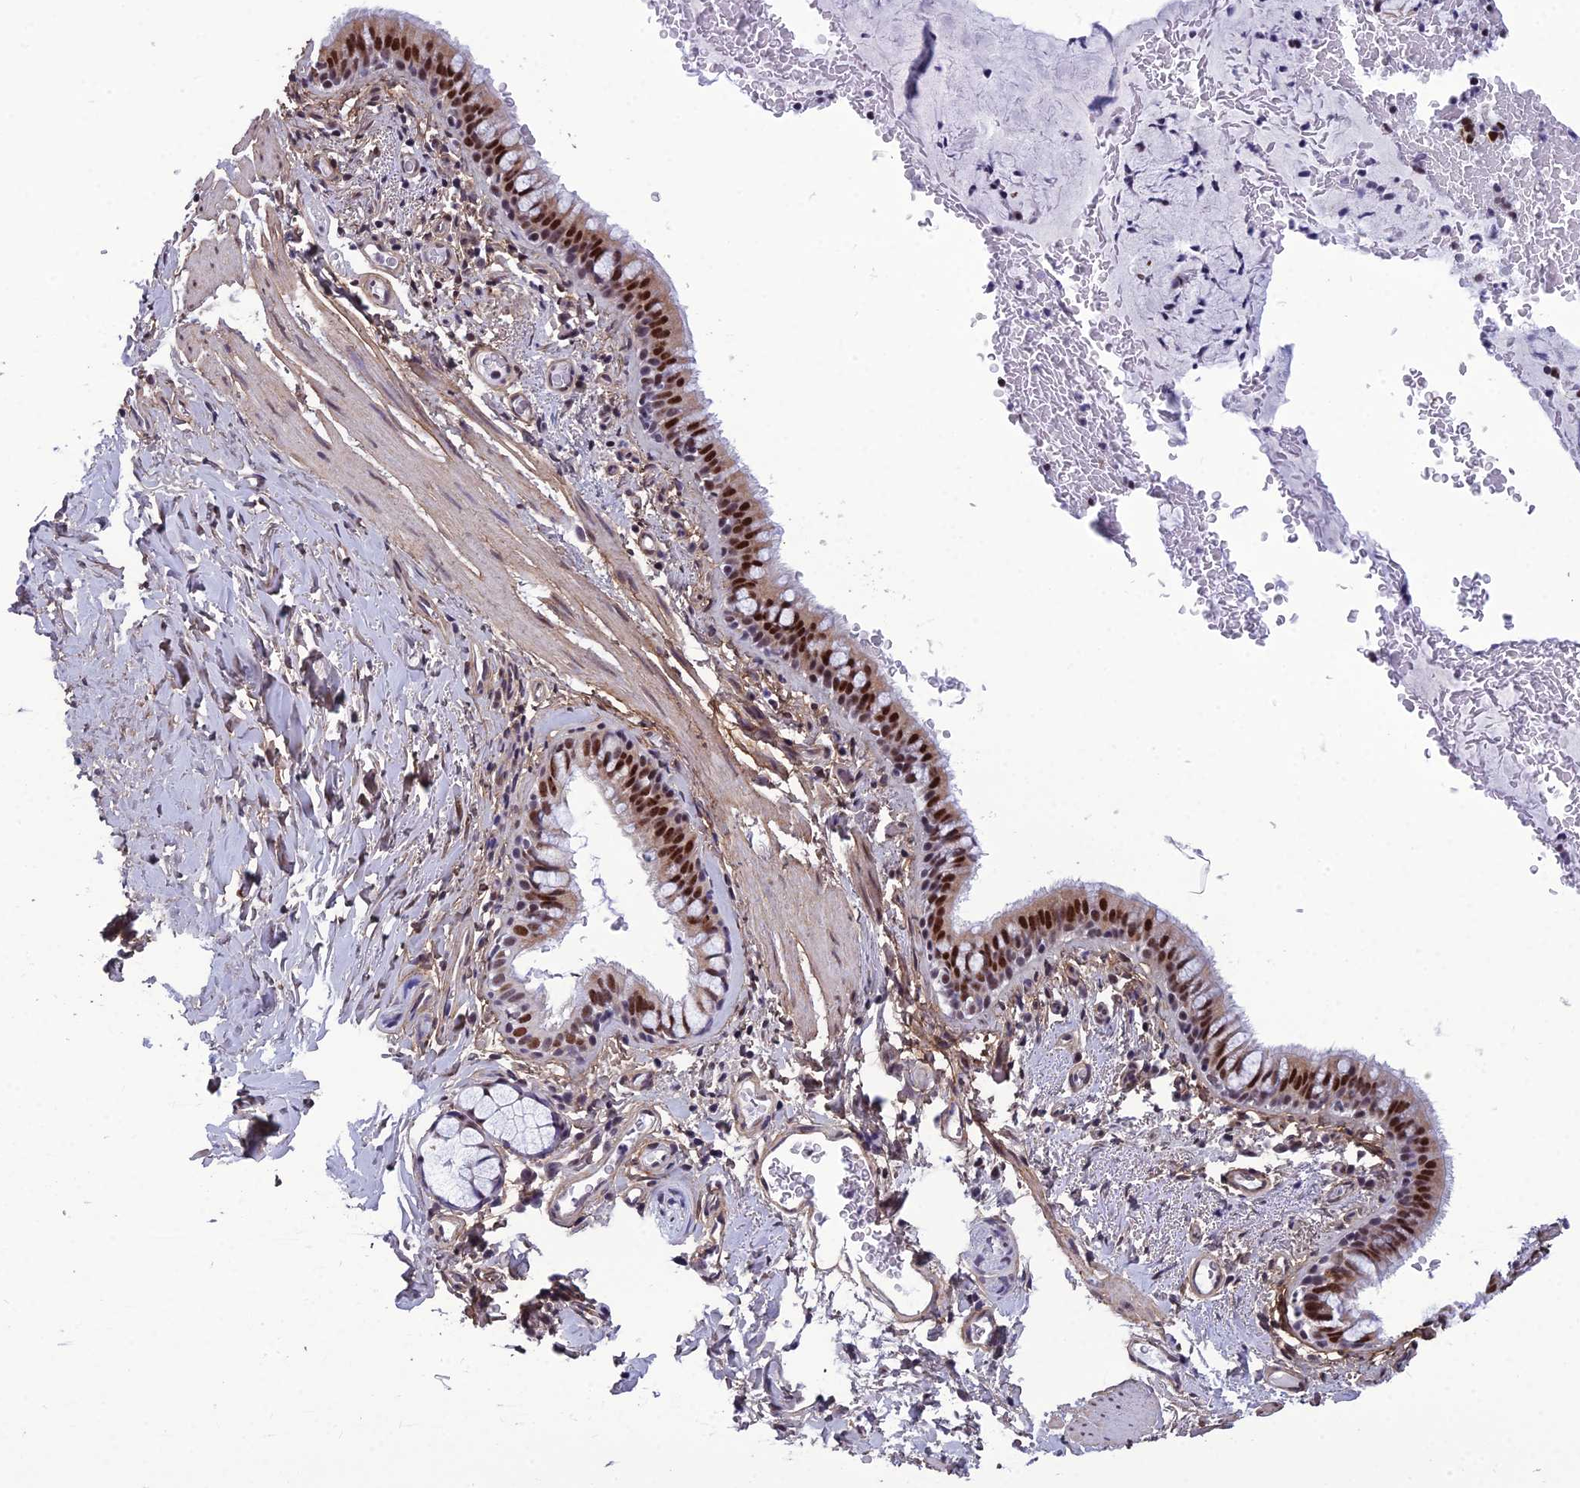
{"staining": {"intensity": "moderate", "quantity": ">75%", "location": "nuclear"}, "tissue": "bronchus", "cell_type": "Respiratory epithelial cells", "image_type": "normal", "snomed": [{"axis": "morphology", "description": "Normal tissue, NOS"}, {"axis": "topography", "description": "Cartilage tissue"}, {"axis": "topography", "description": "Bronchus"}], "caption": "Immunohistochemical staining of normal human bronchus shows >75% levels of moderate nuclear protein expression in about >75% of respiratory epithelial cells. The staining was performed using DAB (3,3'-diaminobenzidine), with brown indicating positive protein expression. Nuclei are stained blue with hematoxylin.", "gene": "RSRC1", "patient": {"sex": "female", "age": 36}}